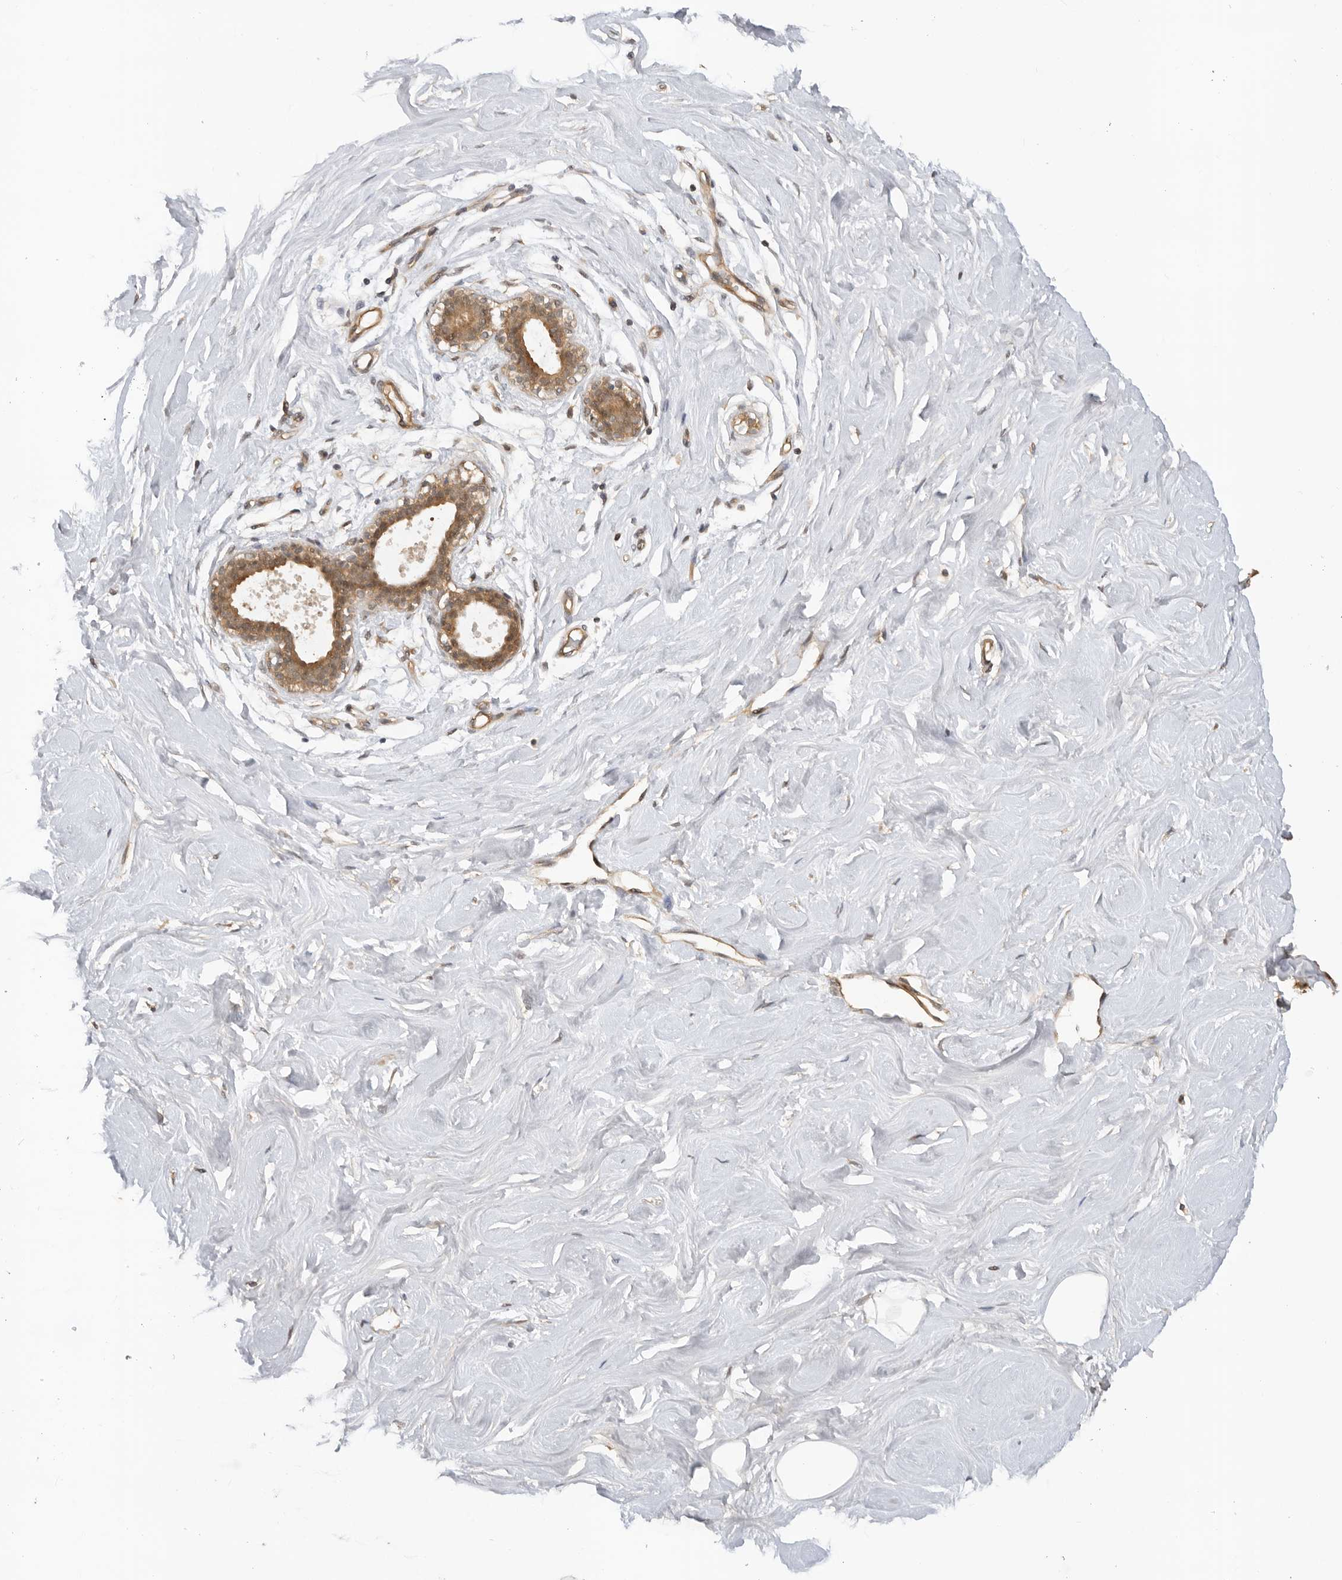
{"staining": {"intensity": "weak", "quantity": ">75%", "location": "cytoplasmic/membranous"}, "tissue": "breast", "cell_type": "Adipocytes", "image_type": "normal", "snomed": [{"axis": "morphology", "description": "Normal tissue, NOS"}, {"axis": "topography", "description": "Breast"}], "caption": "Protein analysis of benign breast exhibits weak cytoplasmic/membranous expression in about >75% of adipocytes.", "gene": "DCAF8", "patient": {"sex": "female", "age": 23}}